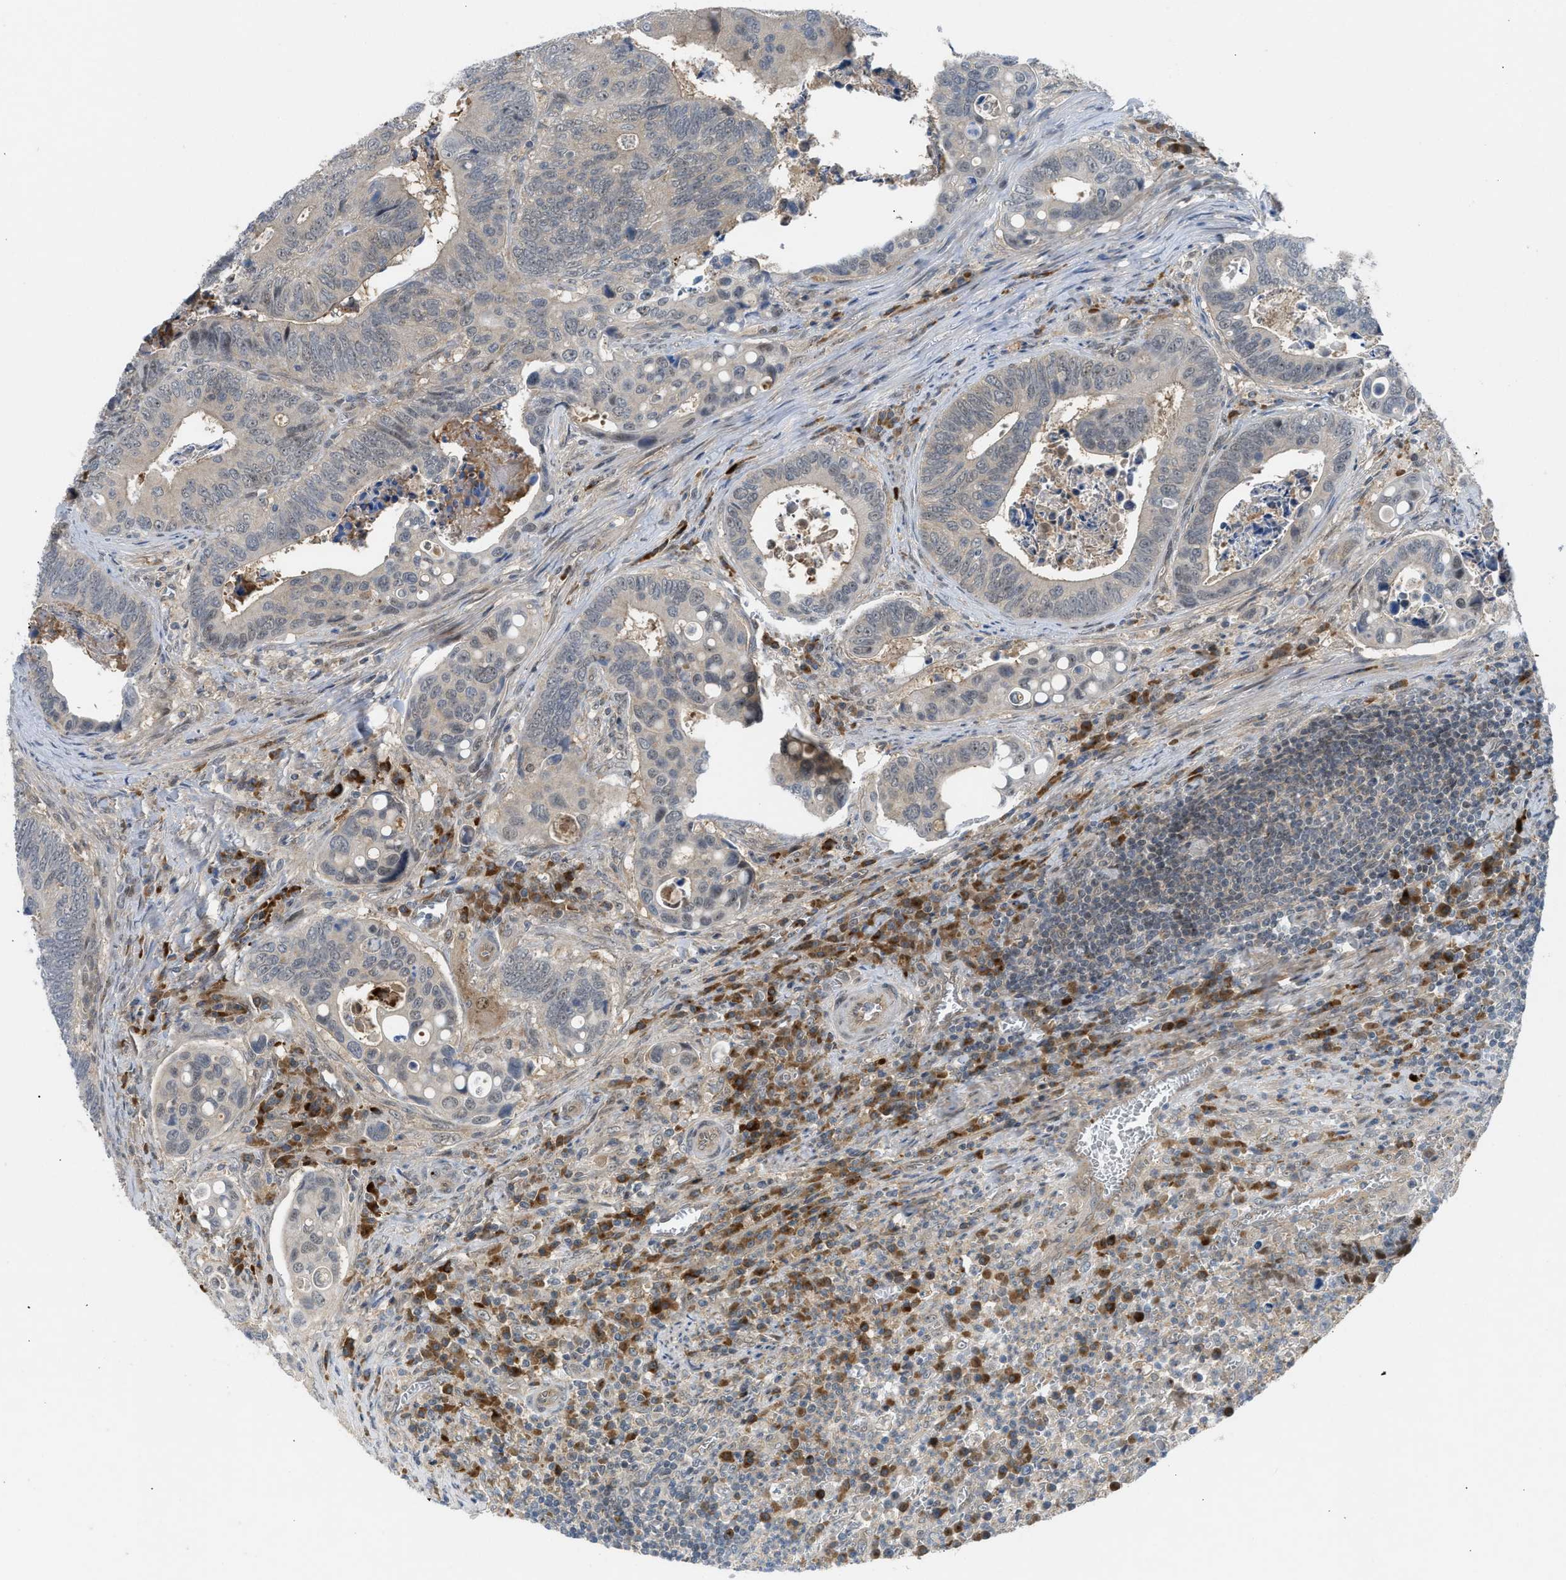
{"staining": {"intensity": "weak", "quantity": "<25%", "location": "nuclear"}, "tissue": "colorectal cancer", "cell_type": "Tumor cells", "image_type": "cancer", "snomed": [{"axis": "morphology", "description": "Inflammation, NOS"}, {"axis": "morphology", "description": "Adenocarcinoma, NOS"}, {"axis": "topography", "description": "Colon"}], "caption": "An image of colorectal cancer (adenocarcinoma) stained for a protein demonstrates no brown staining in tumor cells.", "gene": "ZNF251", "patient": {"sex": "male", "age": 72}}